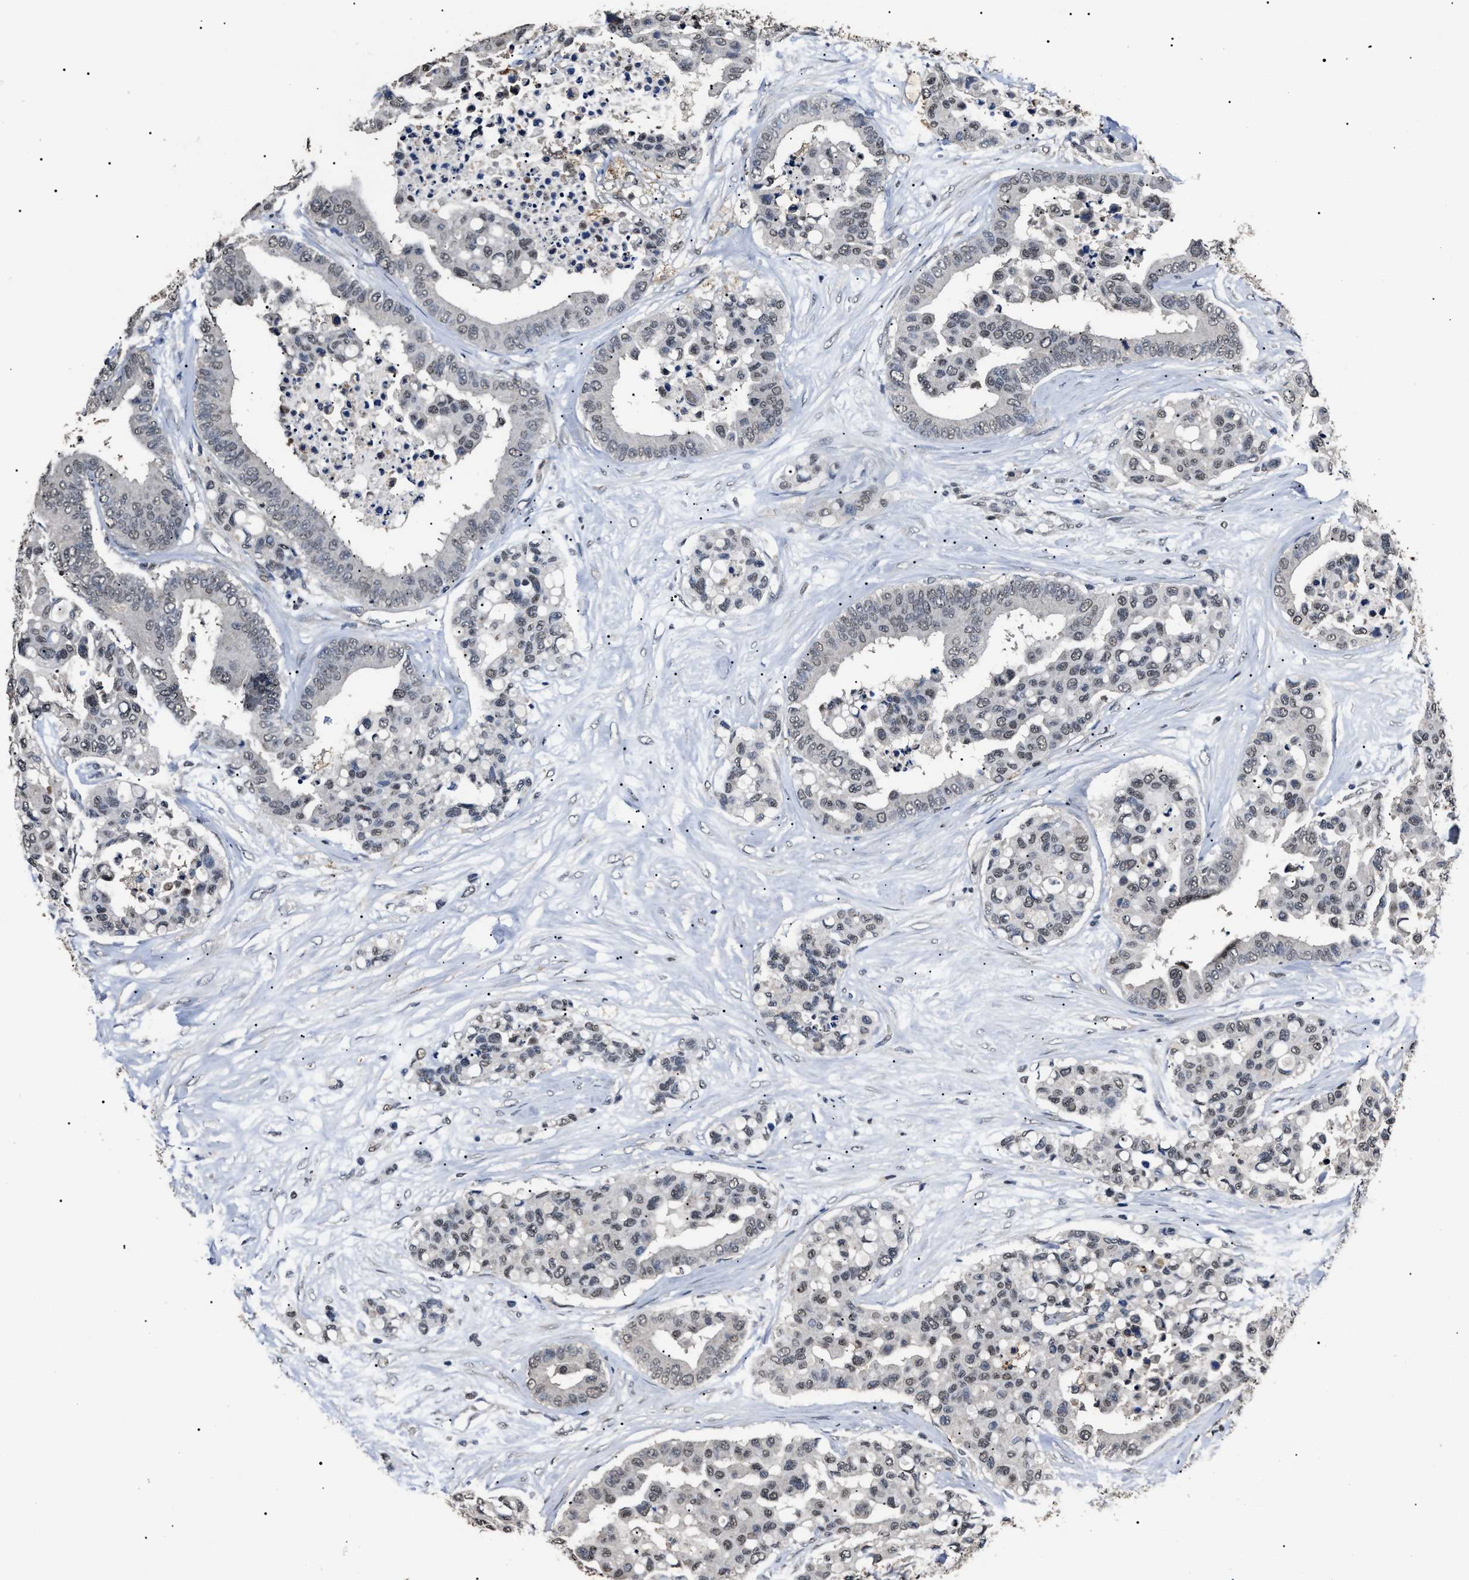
{"staining": {"intensity": "weak", "quantity": ">75%", "location": "nuclear"}, "tissue": "colorectal cancer", "cell_type": "Tumor cells", "image_type": "cancer", "snomed": [{"axis": "morphology", "description": "Adenocarcinoma, NOS"}, {"axis": "topography", "description": "Colon"}], "caption": "The image reveals staining of adenocarcinoma (colorectal), revealing weak nuclear protein staining (brown color) within tumor cells.", "gene": "ANP32E", "patient": {"sex": "male", "age": 82}}